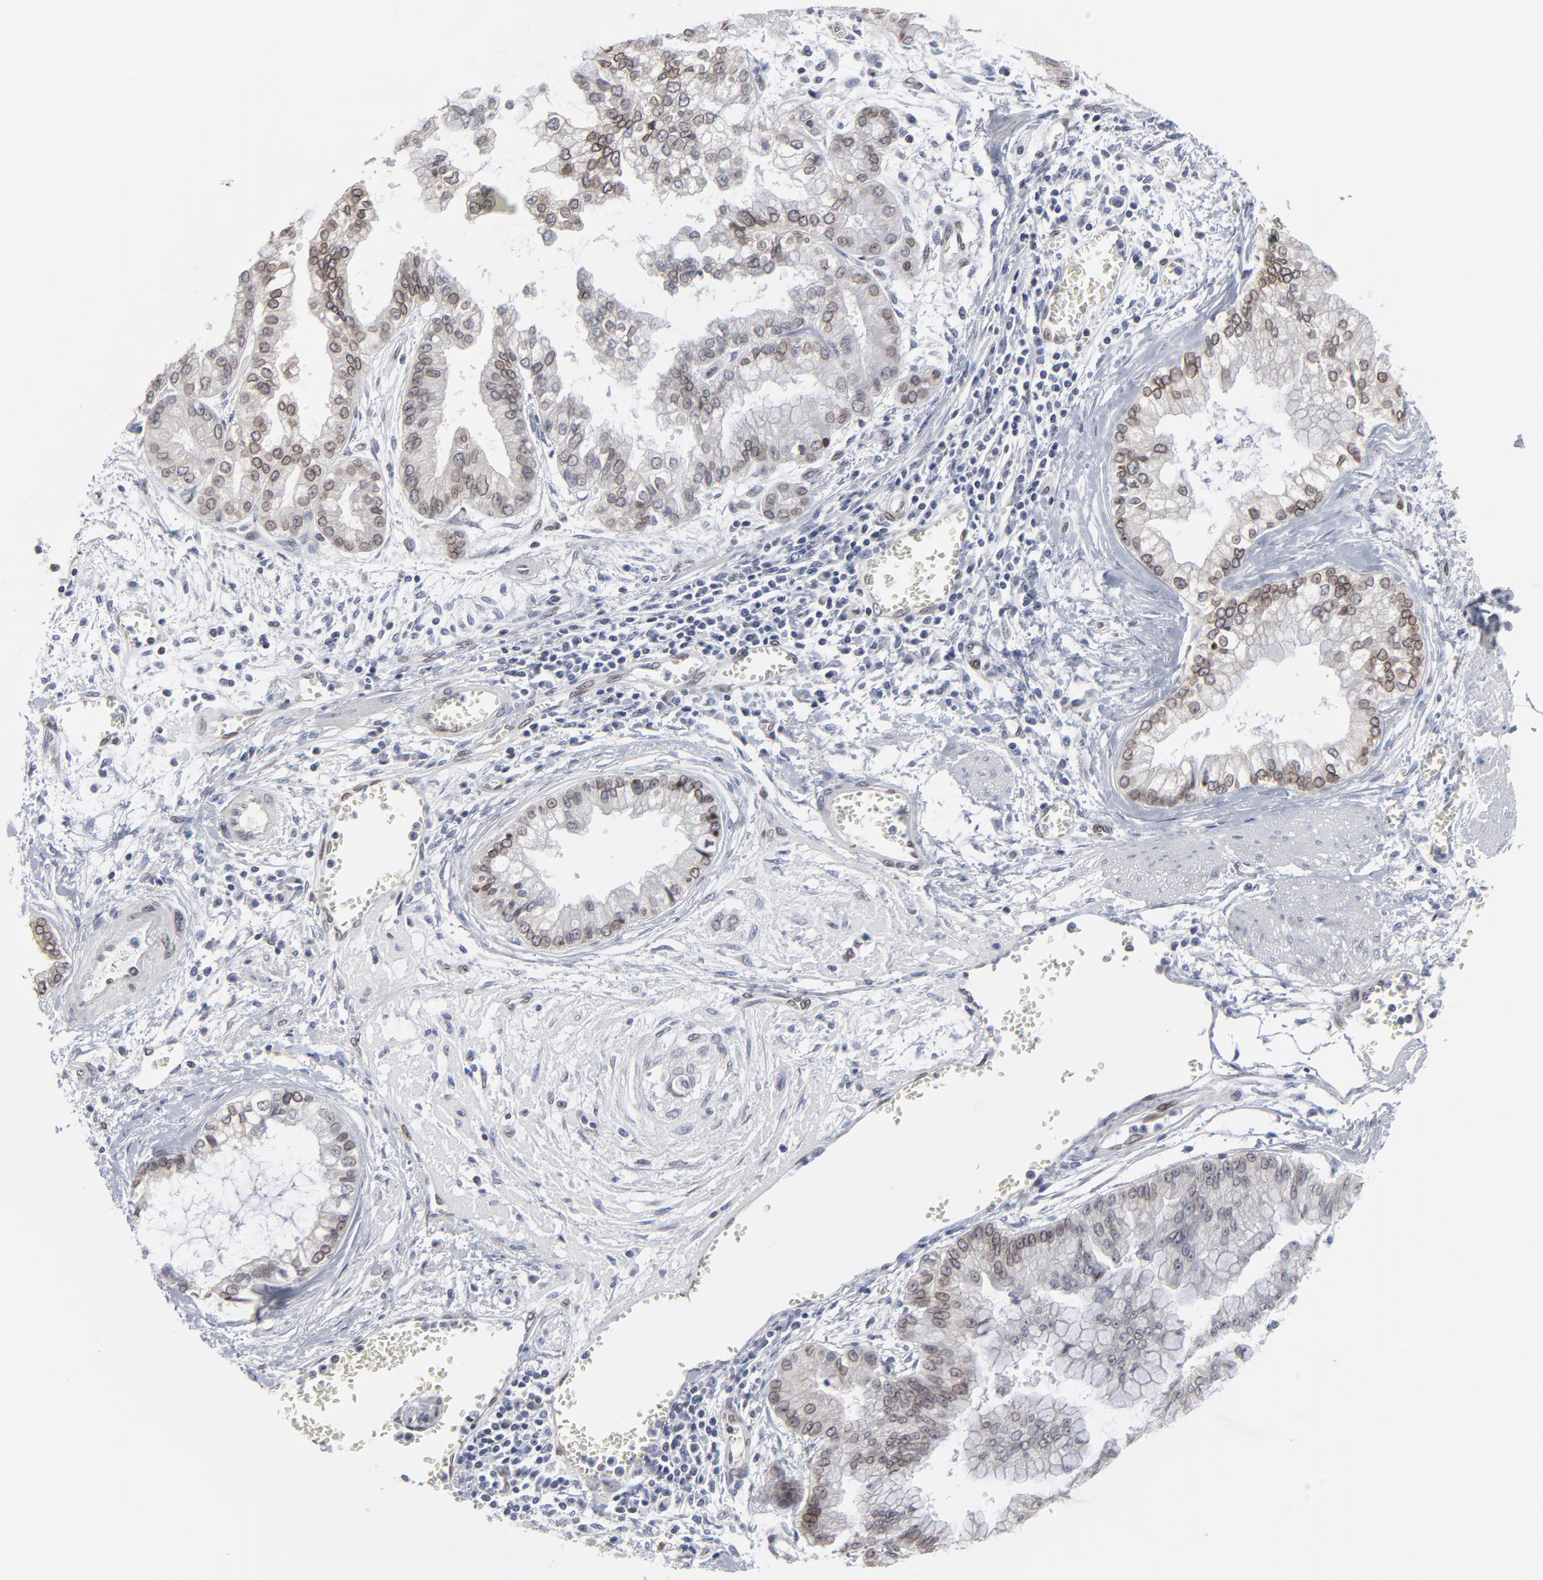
{"staining": {"intensity": "moderate", "quantity": ">75%", "location": "cytoplasmic/membranous,nuclear"}, "tissue": "liver cancer", "cell_type": "Tumor cells", "image_type": "cancer", "snomed": [{"axis": "morphology", "description": "Cholangiocarcinoma"}, {"axis": "topography", "description": "Liver"}], "caption": "Cholangiocarcinoma (liver) stained with DAB IHC demonstrates medium levels of moderate cytoplasmic/membranous and nuclear expression in about >75% of tumor cells. (brown staining indicates protein expression, while blue staining denotes nuclei).", "gene": "SYNE2", "patient": {"sex": "female", "age": 79}}